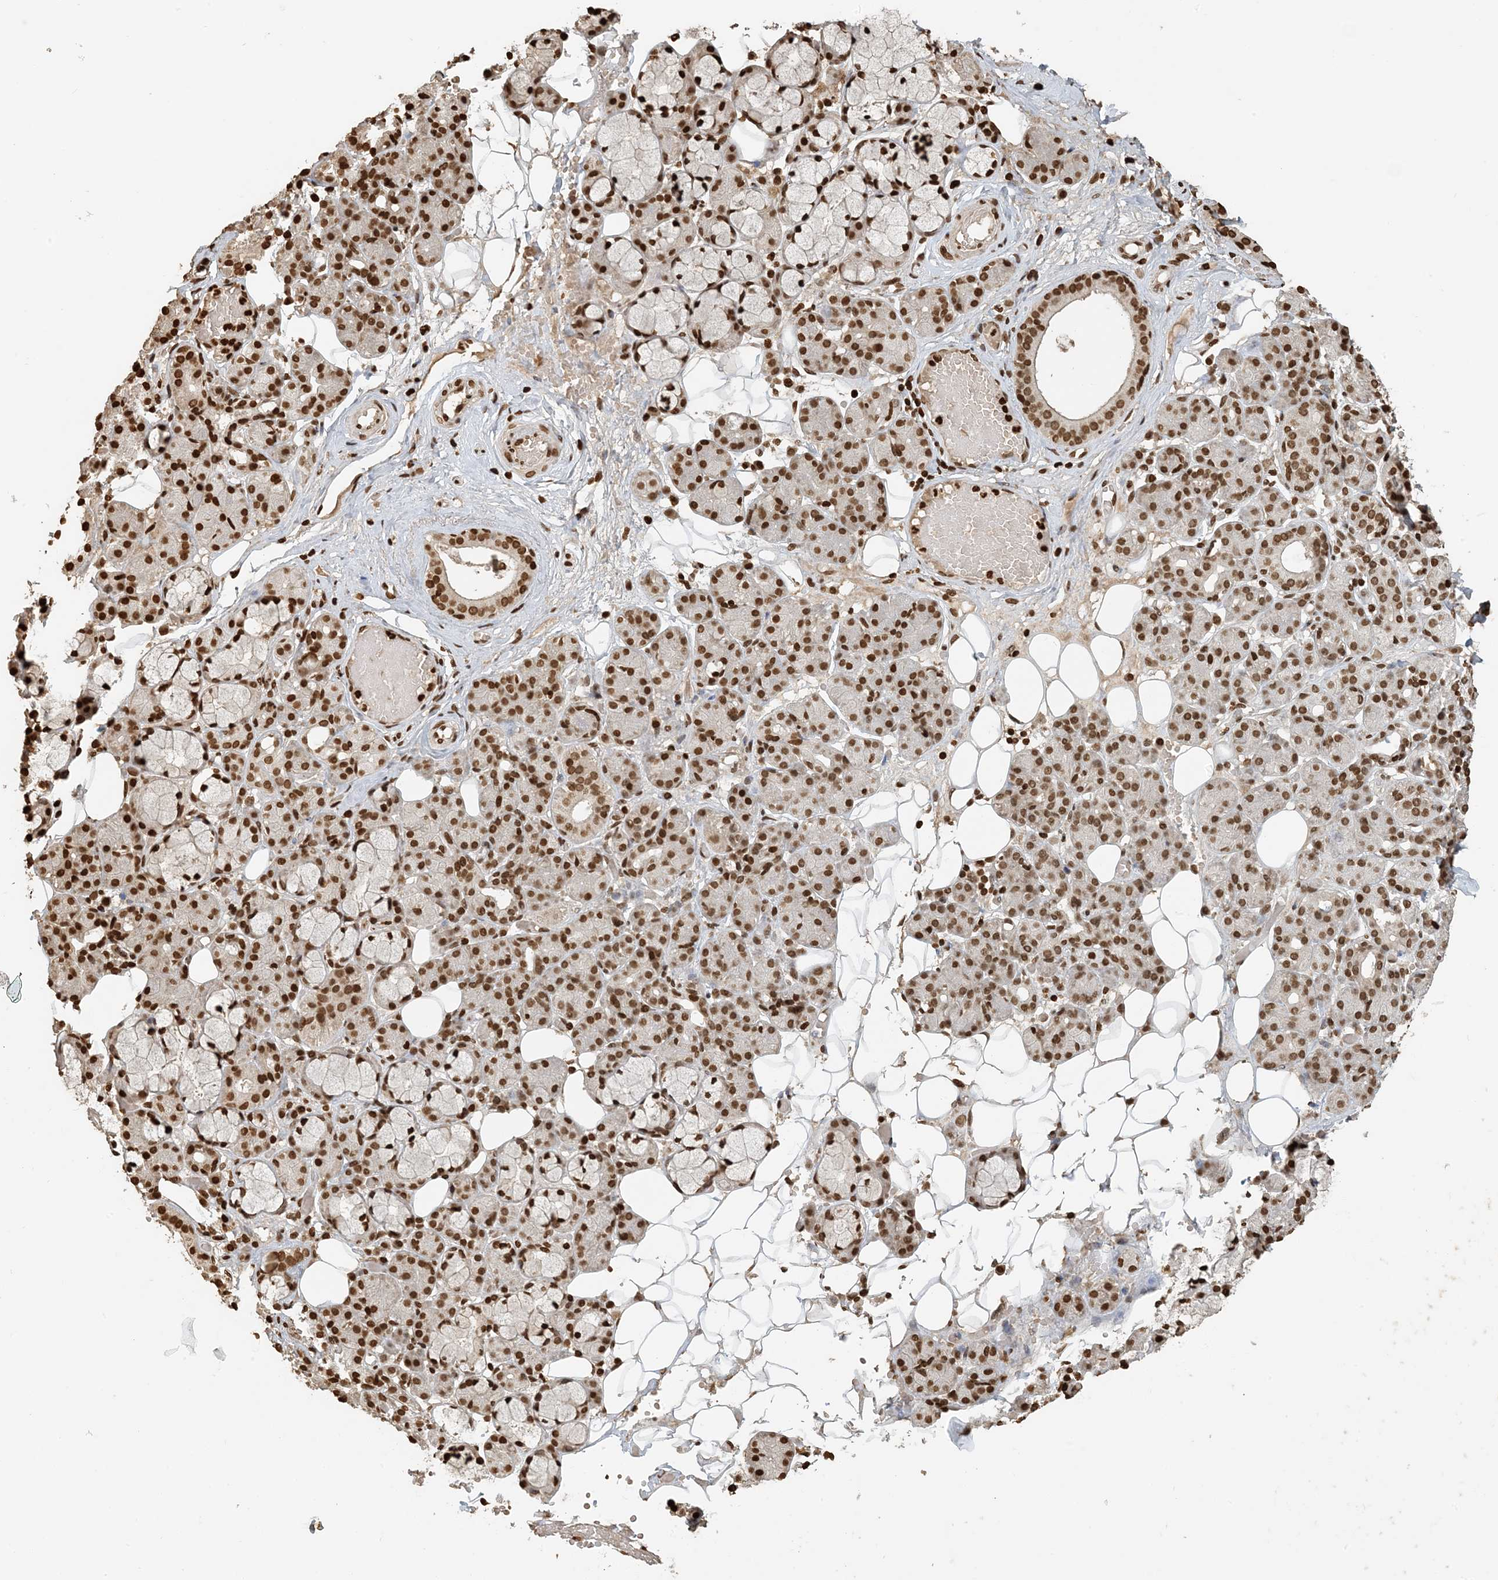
{"staining": {"intensity": "strong", "quantity": "25%-75%", "location": "nuclear"}, "tissue": "salivary gland", "cell_type": "Glandular cells", "image_type": "normal", "snomed": [{"axis": "morphology", "description": "Normal tissue, NOS"}, {"axis": "topography", "description": "Salivary gland"}], "caption": "About 25%-75% of glandular cells in benign salivary gland reveal strong nuclear protein positivity as visualized by brown immunohistochemical staining.", "gene": "H3", "patient": {"sex": "male", "age": 63}}